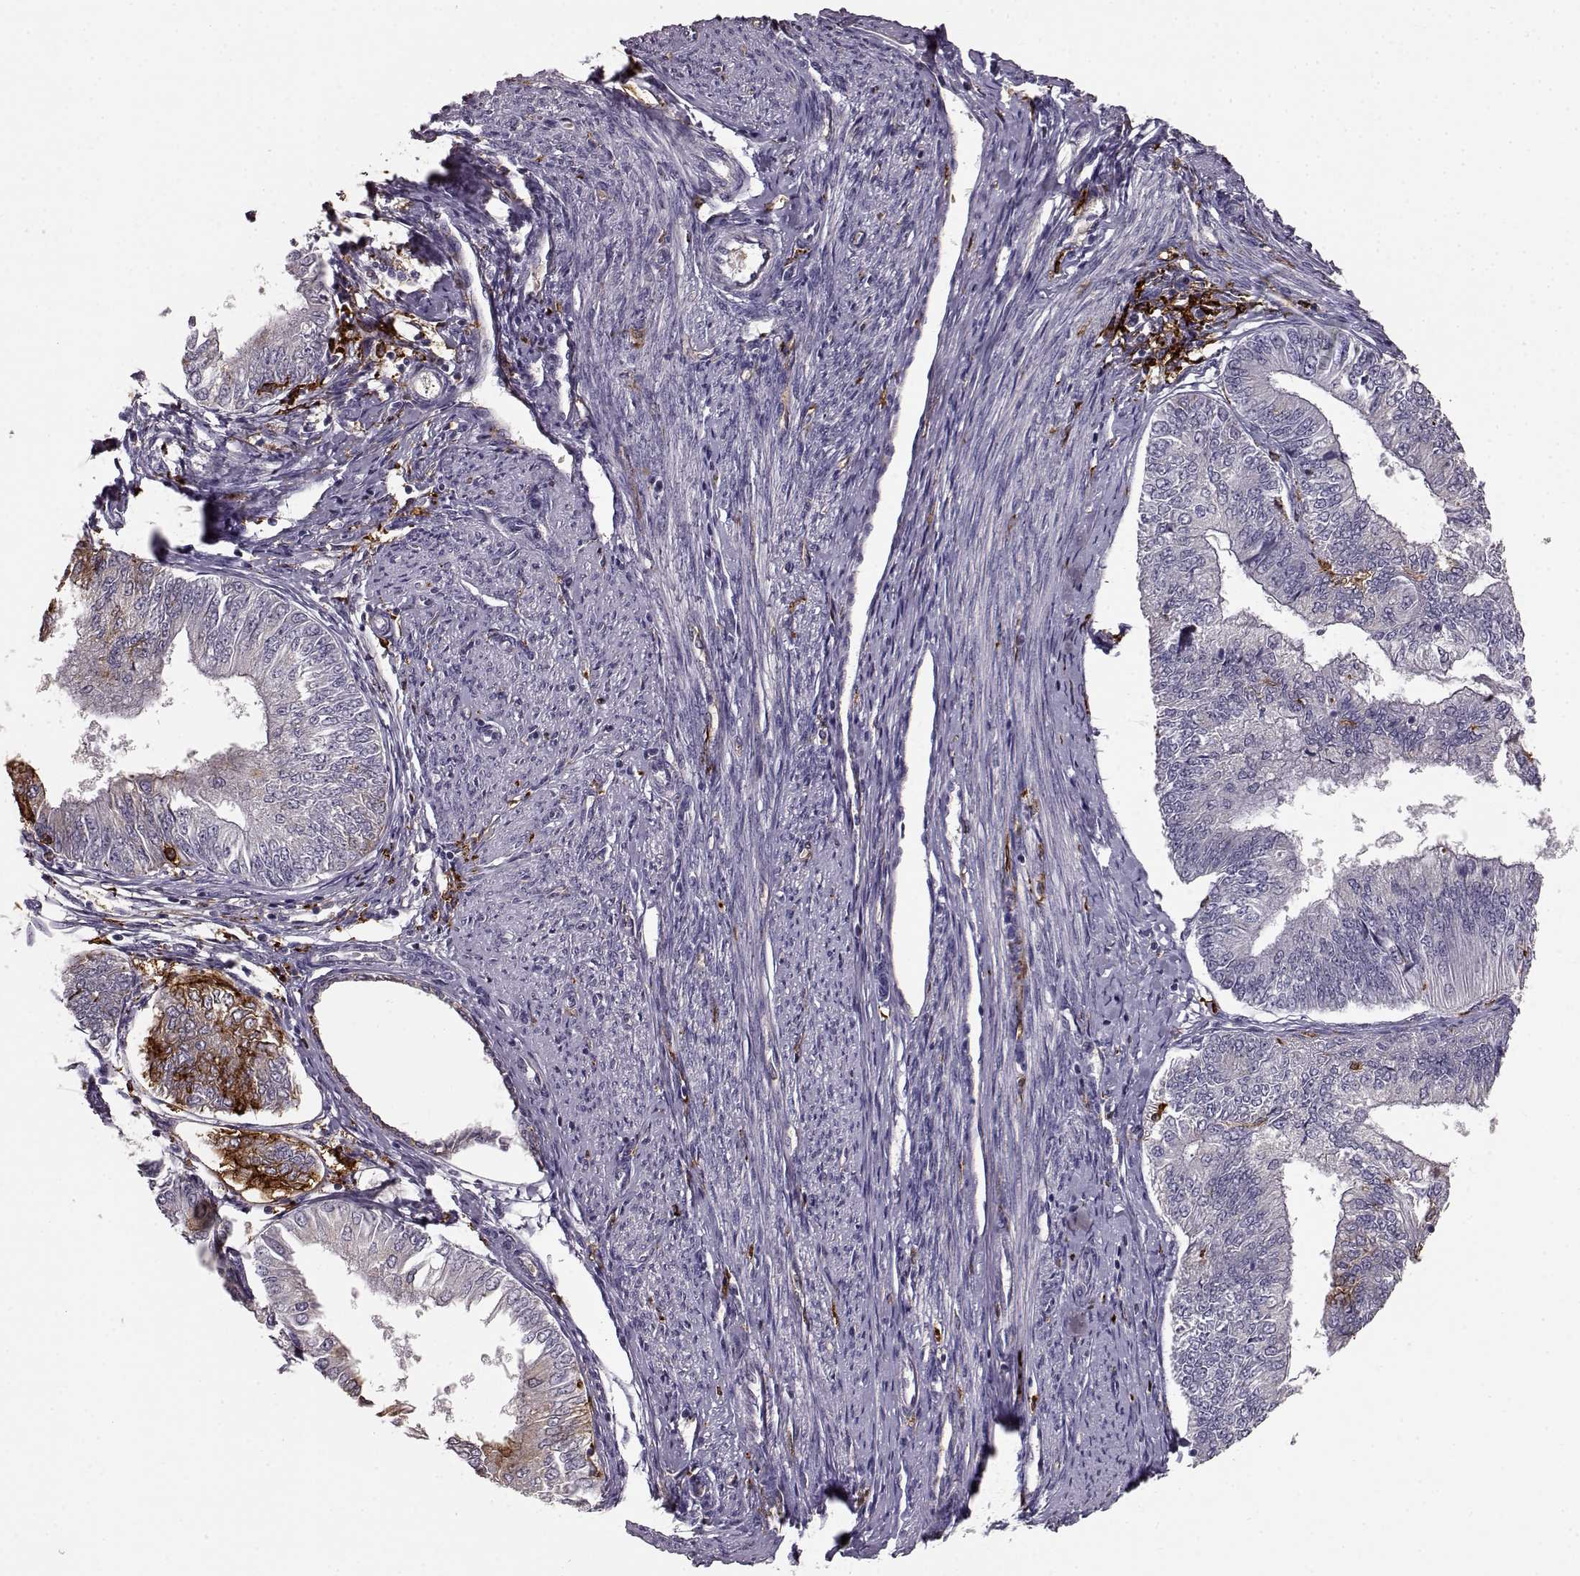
{"staining": {"intensity": "negative", "quantity": "none", "location": "none"}, "tissue": "endometrial cancer", "cell_type": "Tumor cells", "image_type": "cancer", "snomed": [{"axis": "morphology", "description": "Adenocarcinoma, NOS"}, {"axis": "topography", "description": "Endometrium"}], "caption": "Human endometrial adenocarcinoma stained for a protein using immunohistochemistry displays no staining in tumor cells.", "gene": "CCNF", "patient": {"sex": "female", "age": 58}}